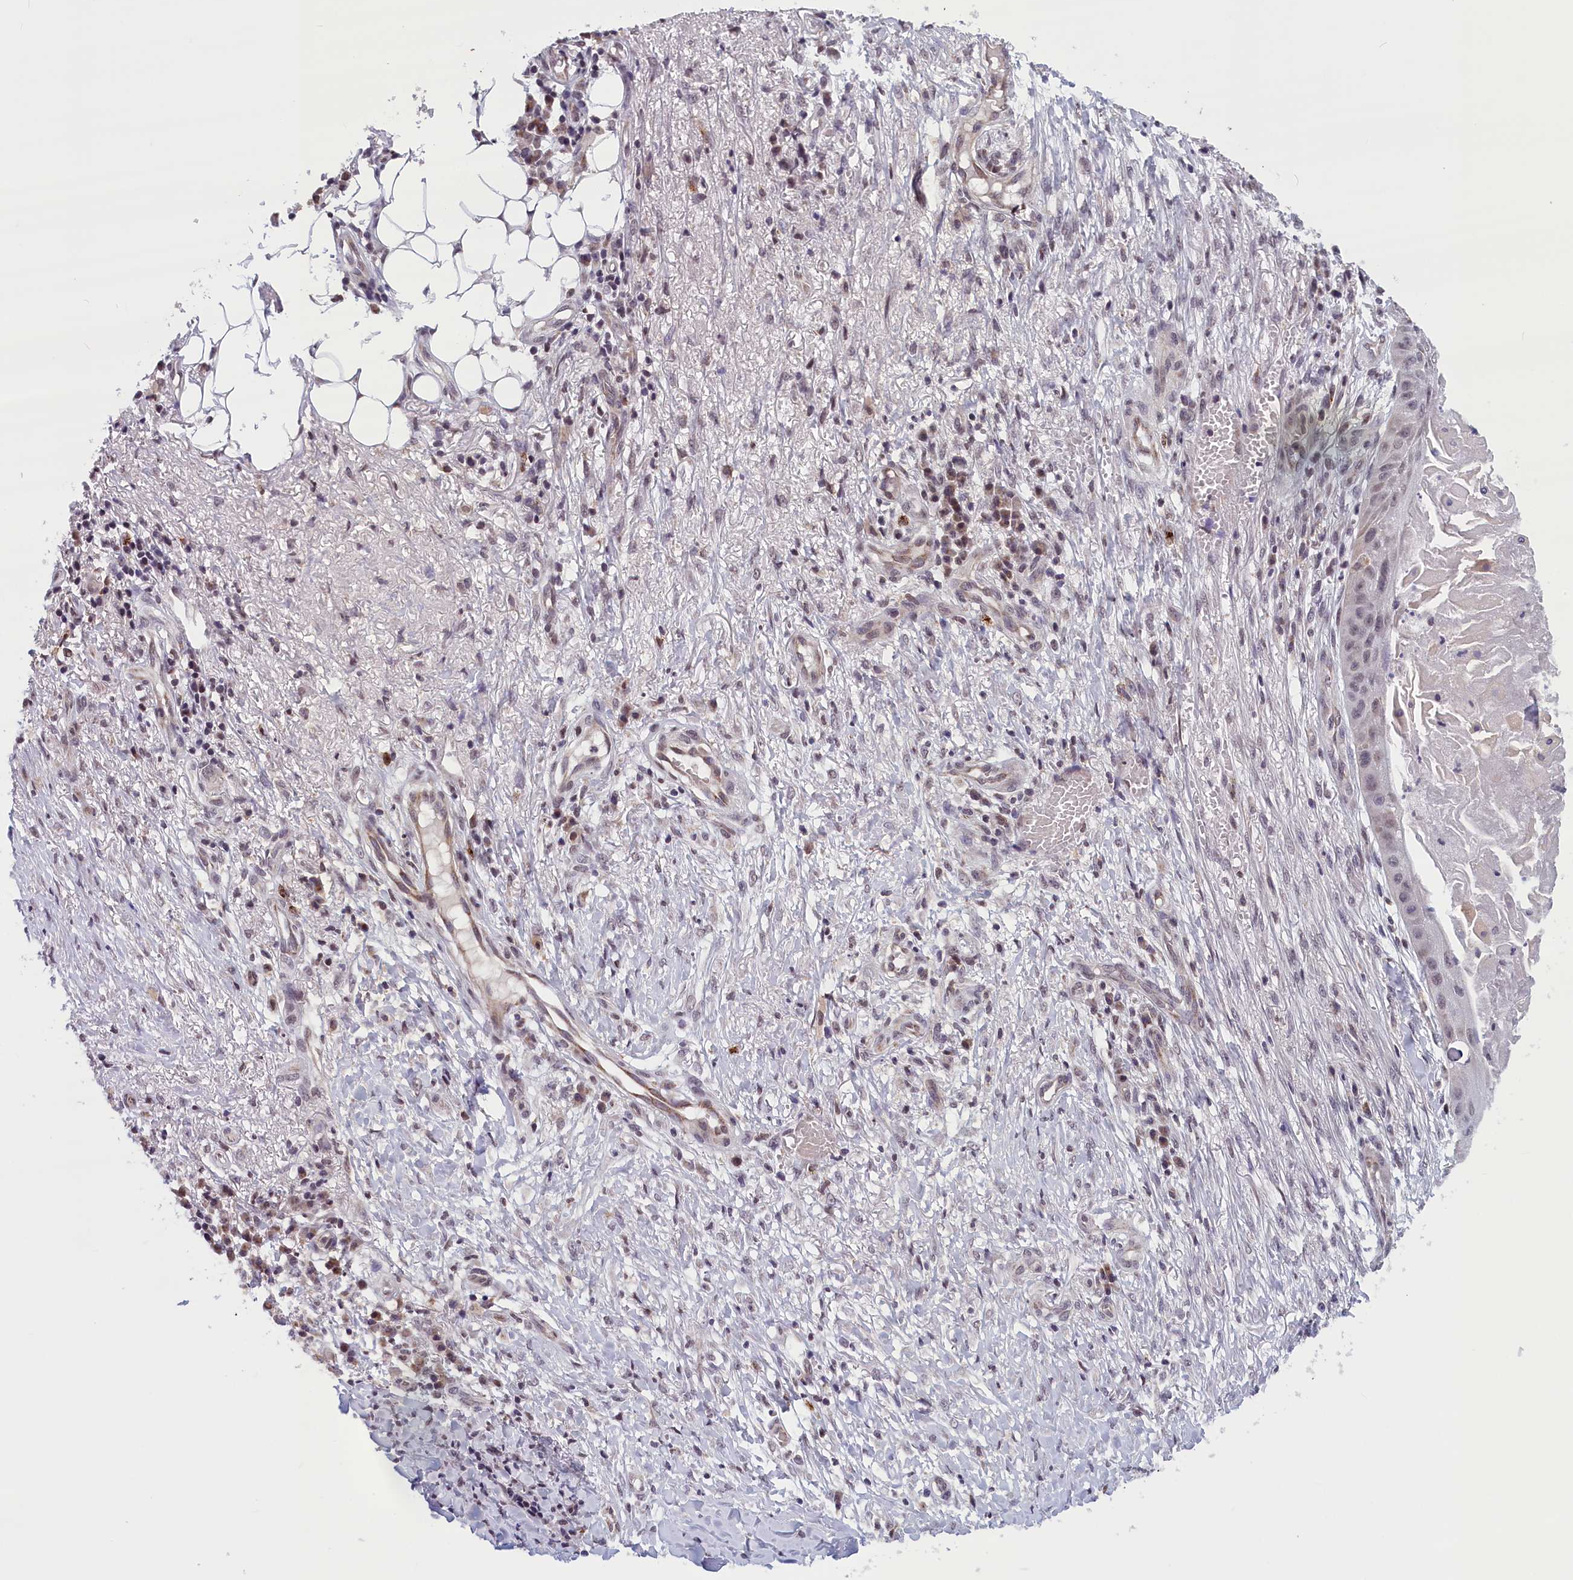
{"staining": {"intensity": "weak", "quantity": "<25%", "location": "nuclear"}, "tissue": "skin cancer", "cell_type": "Tumor cells", "image_type": "cancer", "snomed": [{"axis": "morphology", "description": "Squamous cell carcinoma, NOS"}, {"axis": "topography", "description": "Skin"}], "caption": "Micrograph shows no significant protein positivity in tumor cells of skin cancer (squamous cell carcinoma).", "gene": "KCNK6", "patient": {"sex": "male", "age": 70}}